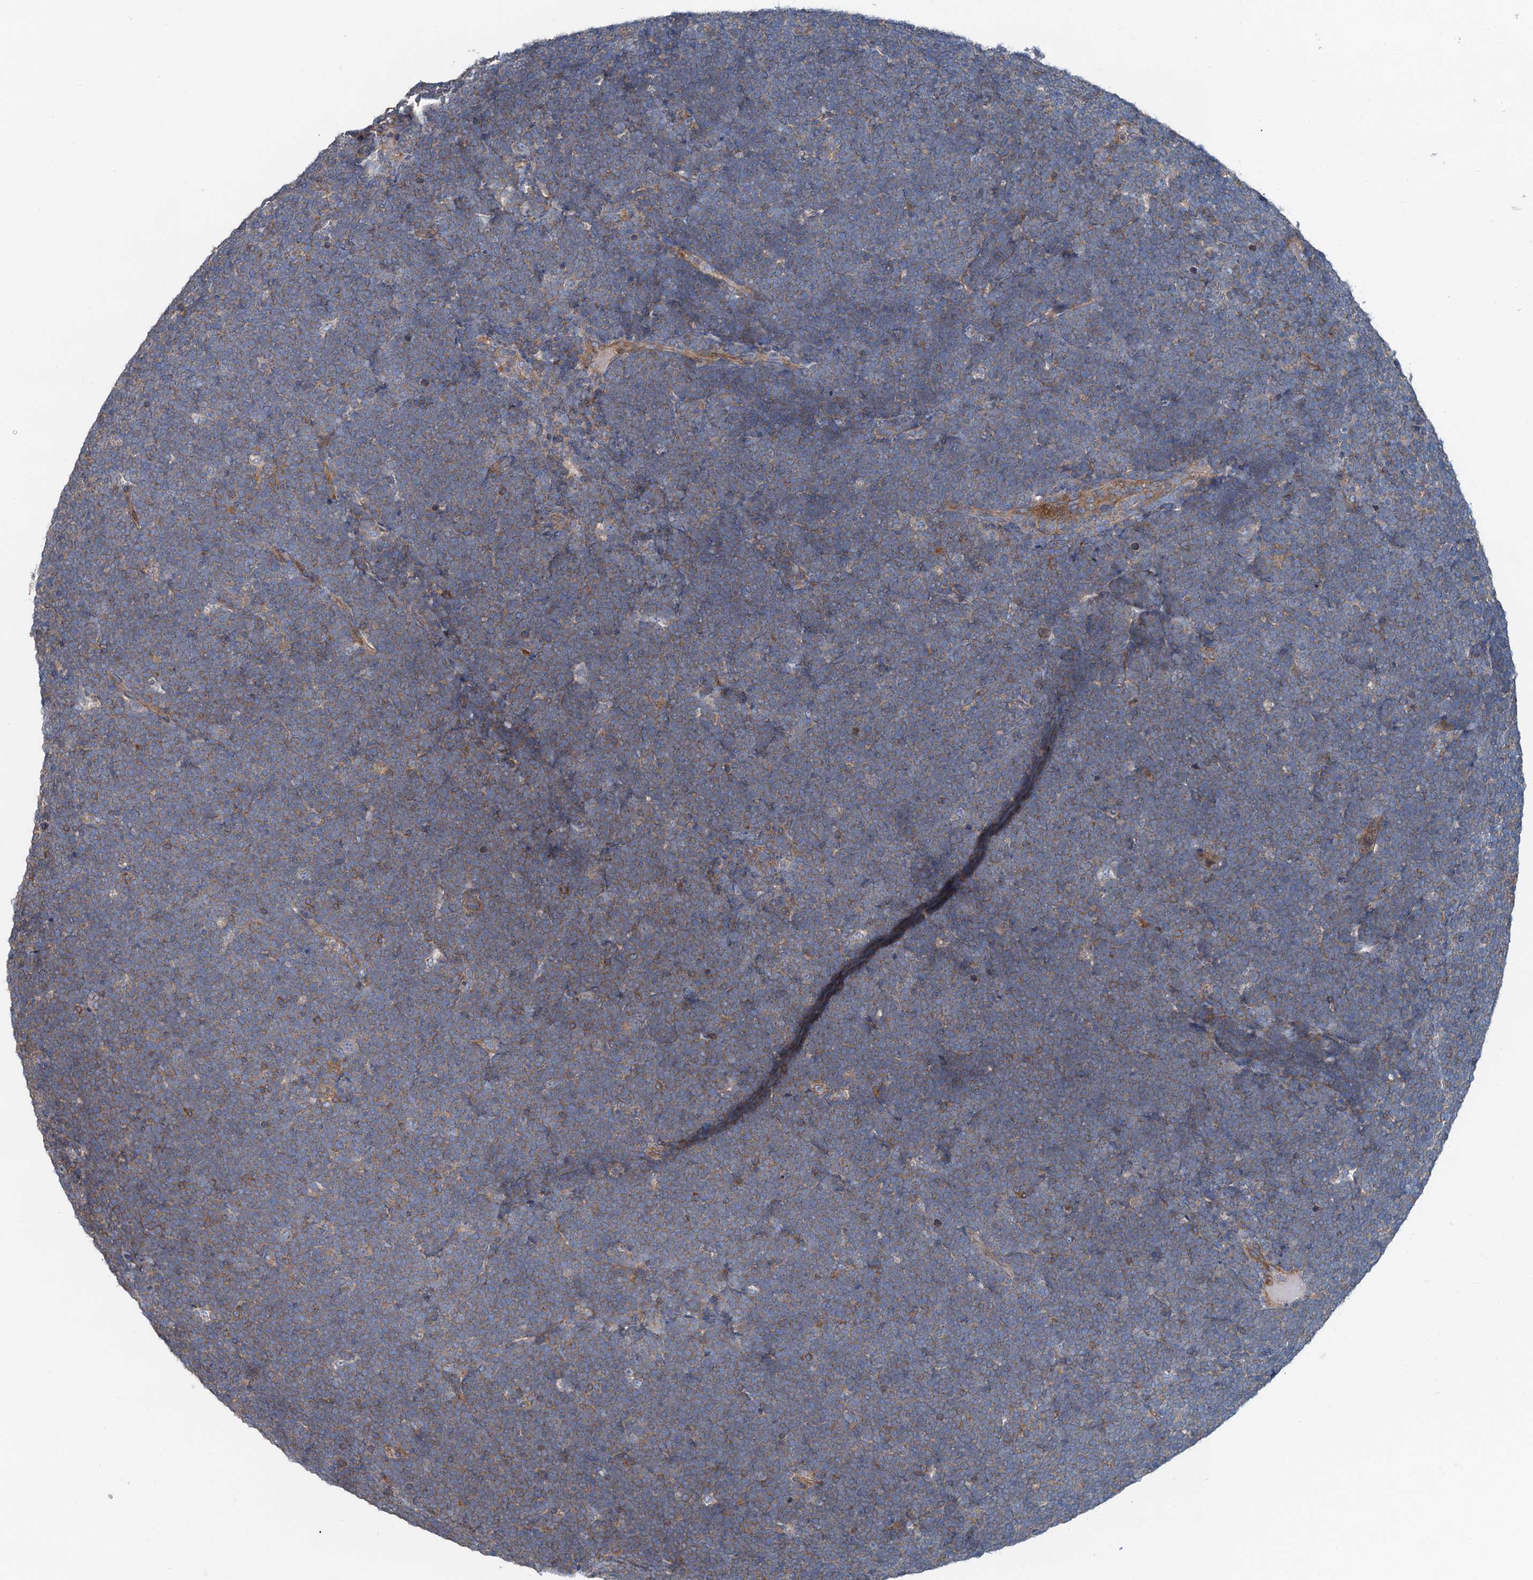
{"staining": {"intensity": "moderate", "quantity": ">75%", "location": "cytoplasmic/membranous"}, "tissue": "lymphoma", "cell_type": "Tumor cells", "image_type": "cancer", "snomed": [{"axis": "morphology", "description": "Malignant lymphoma, non-Hodgkin's type, High grade"}, {"axis": "topography", "description": "Lymph node"}], "caption": "Moderate cytoplasmic/membranous positivity for a protein is identified in approximately >75% of tumor cells of malignant lymphoma, non-Hodgkin's type (high-grade) using immunohistochemistry.", "gene": "ANKRD26", "patient": {"sex": "male", "age": 13}}